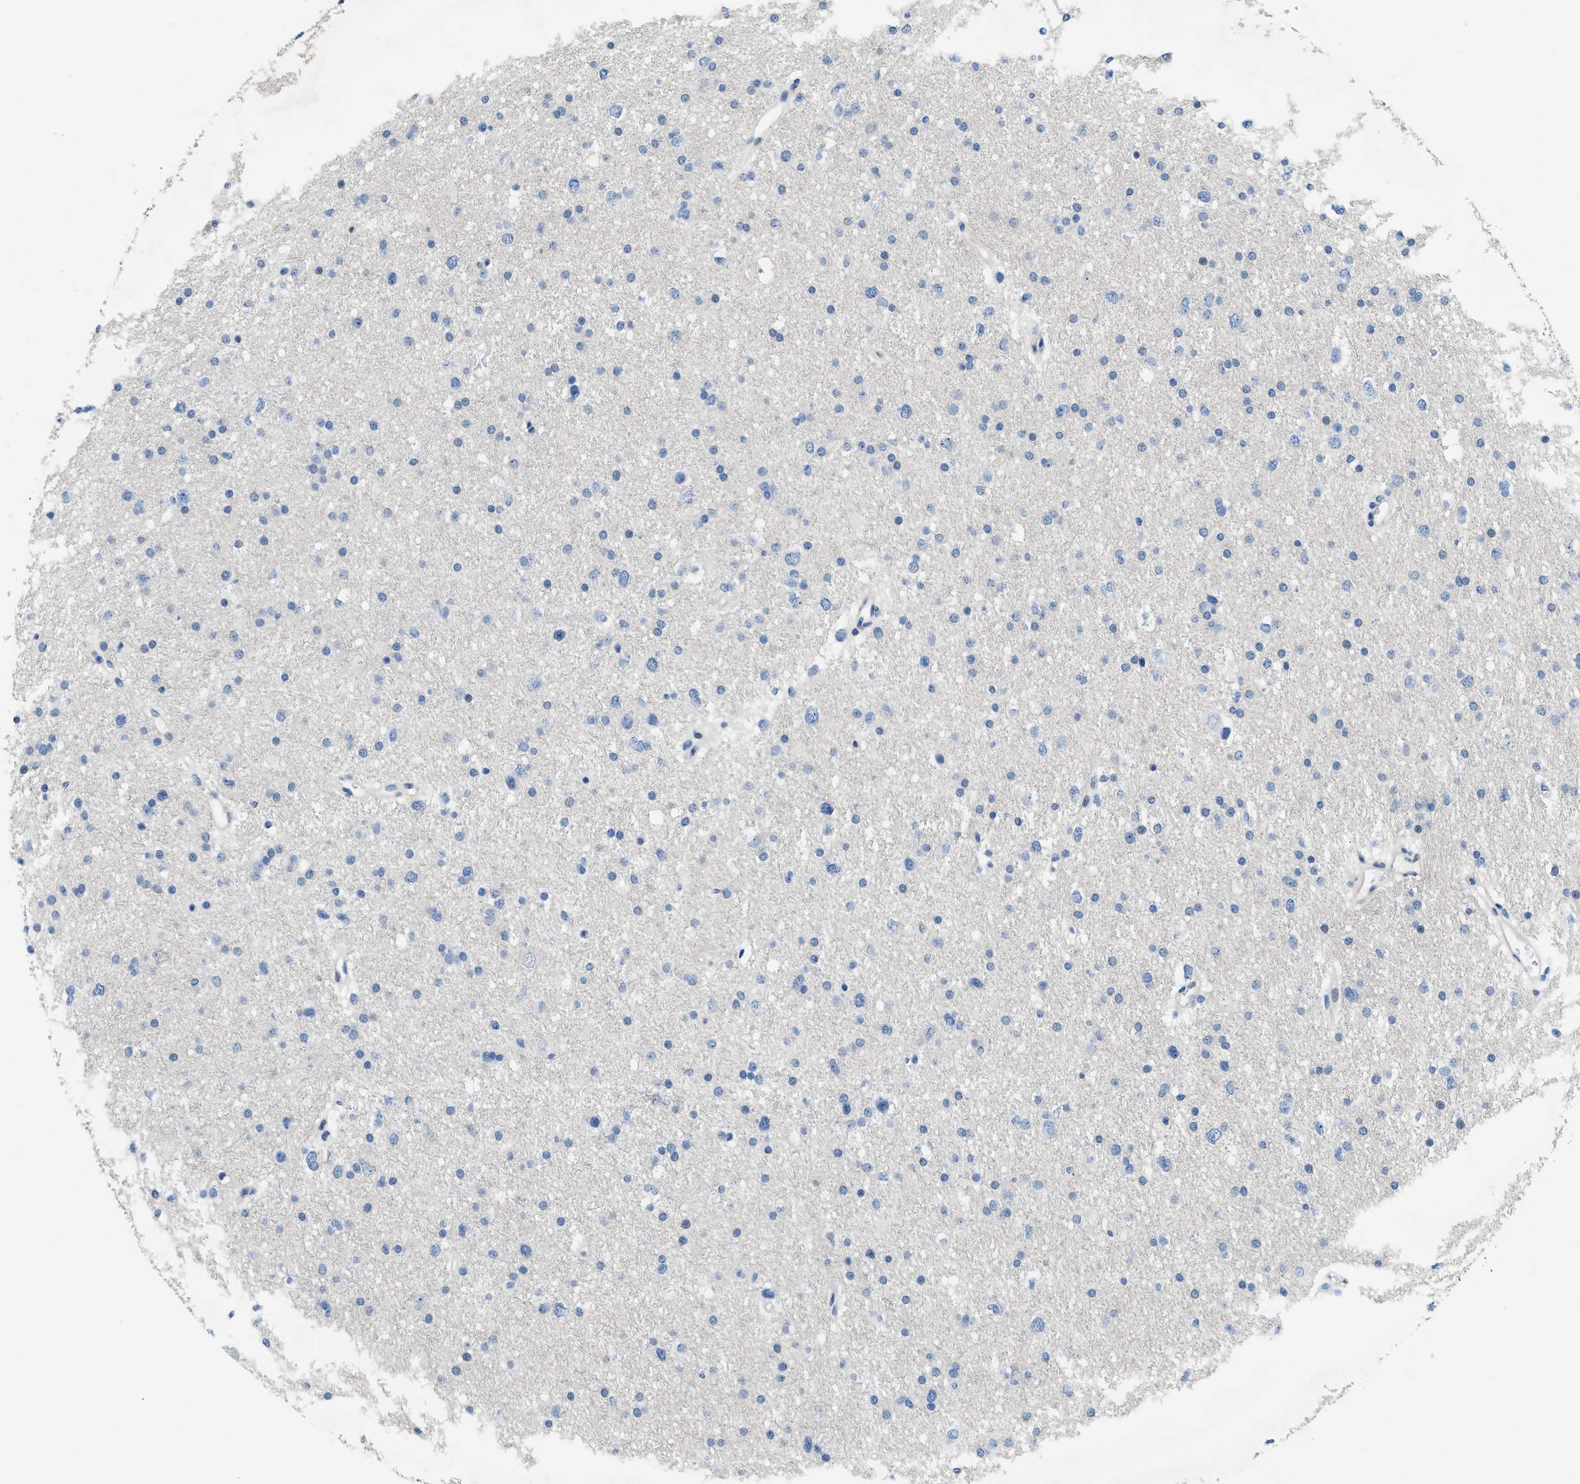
{"staining": {"intensity": "negative", "quantity": "none", "location": "none"}, "tissue": "glioma", "cell_type": "Tumor cells", "image_type": "cancer", "snomed": [{"axis": "morphology", "description": "Glioma, malignant, Low grade"}, {"axis": "topography", "description": "Brain"}], "caption": "DAB (3,3'-diaminobenzidine) immunohistochemical staining of malignant glioma (low-grade) shows no significant expression in tumor cells. (Stains: DAB immunohistochemistry (IHC) with hematoxylin counter stain, Microscopy: brightfield microscopy at high magnification).", "gene": "FDCSP", "patient": {"sex": "female", "age": 37}}